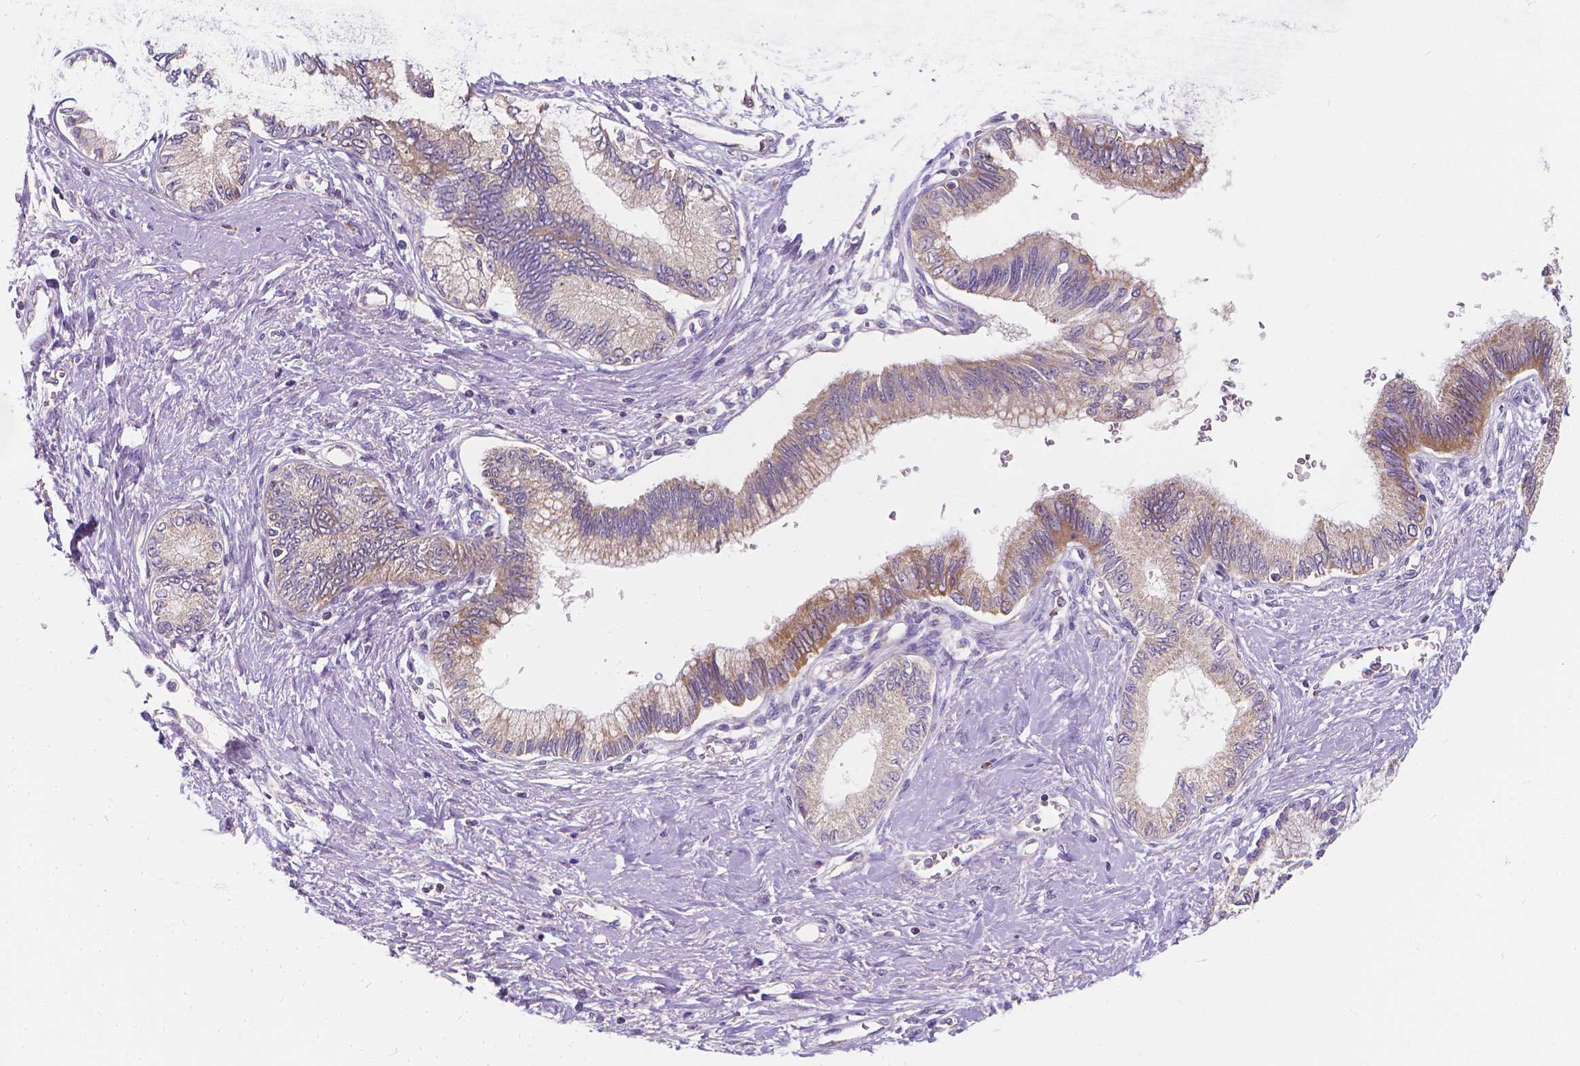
{"staining": {"intensity": "weak", "quantity": "25%-75%", "location": "cytoplasmic/membranous"}, "tissue": "pancreatic cancer", "cell_type": "Tumor cells", "image_type": "cancer", "snomed": [{"axis": "morphology", "description": "Adenocarcinoma, NOS"}, {"axis": "topography", "description": "Pancreas"}], "caption": "Immunohistochemistry micrograph of neoplastic tissue: human pancreatic adenocarcinoma stained using immunohistochemistry (IHC) exhibits low levels of weak protein expression localized specifically in the cytoplasmic/membranous of tumor cells, appearing as a cytoplasmic/membranous brown color.", "gene": "SNCAIP", "patient": {"sex": "female", "age": 77}}